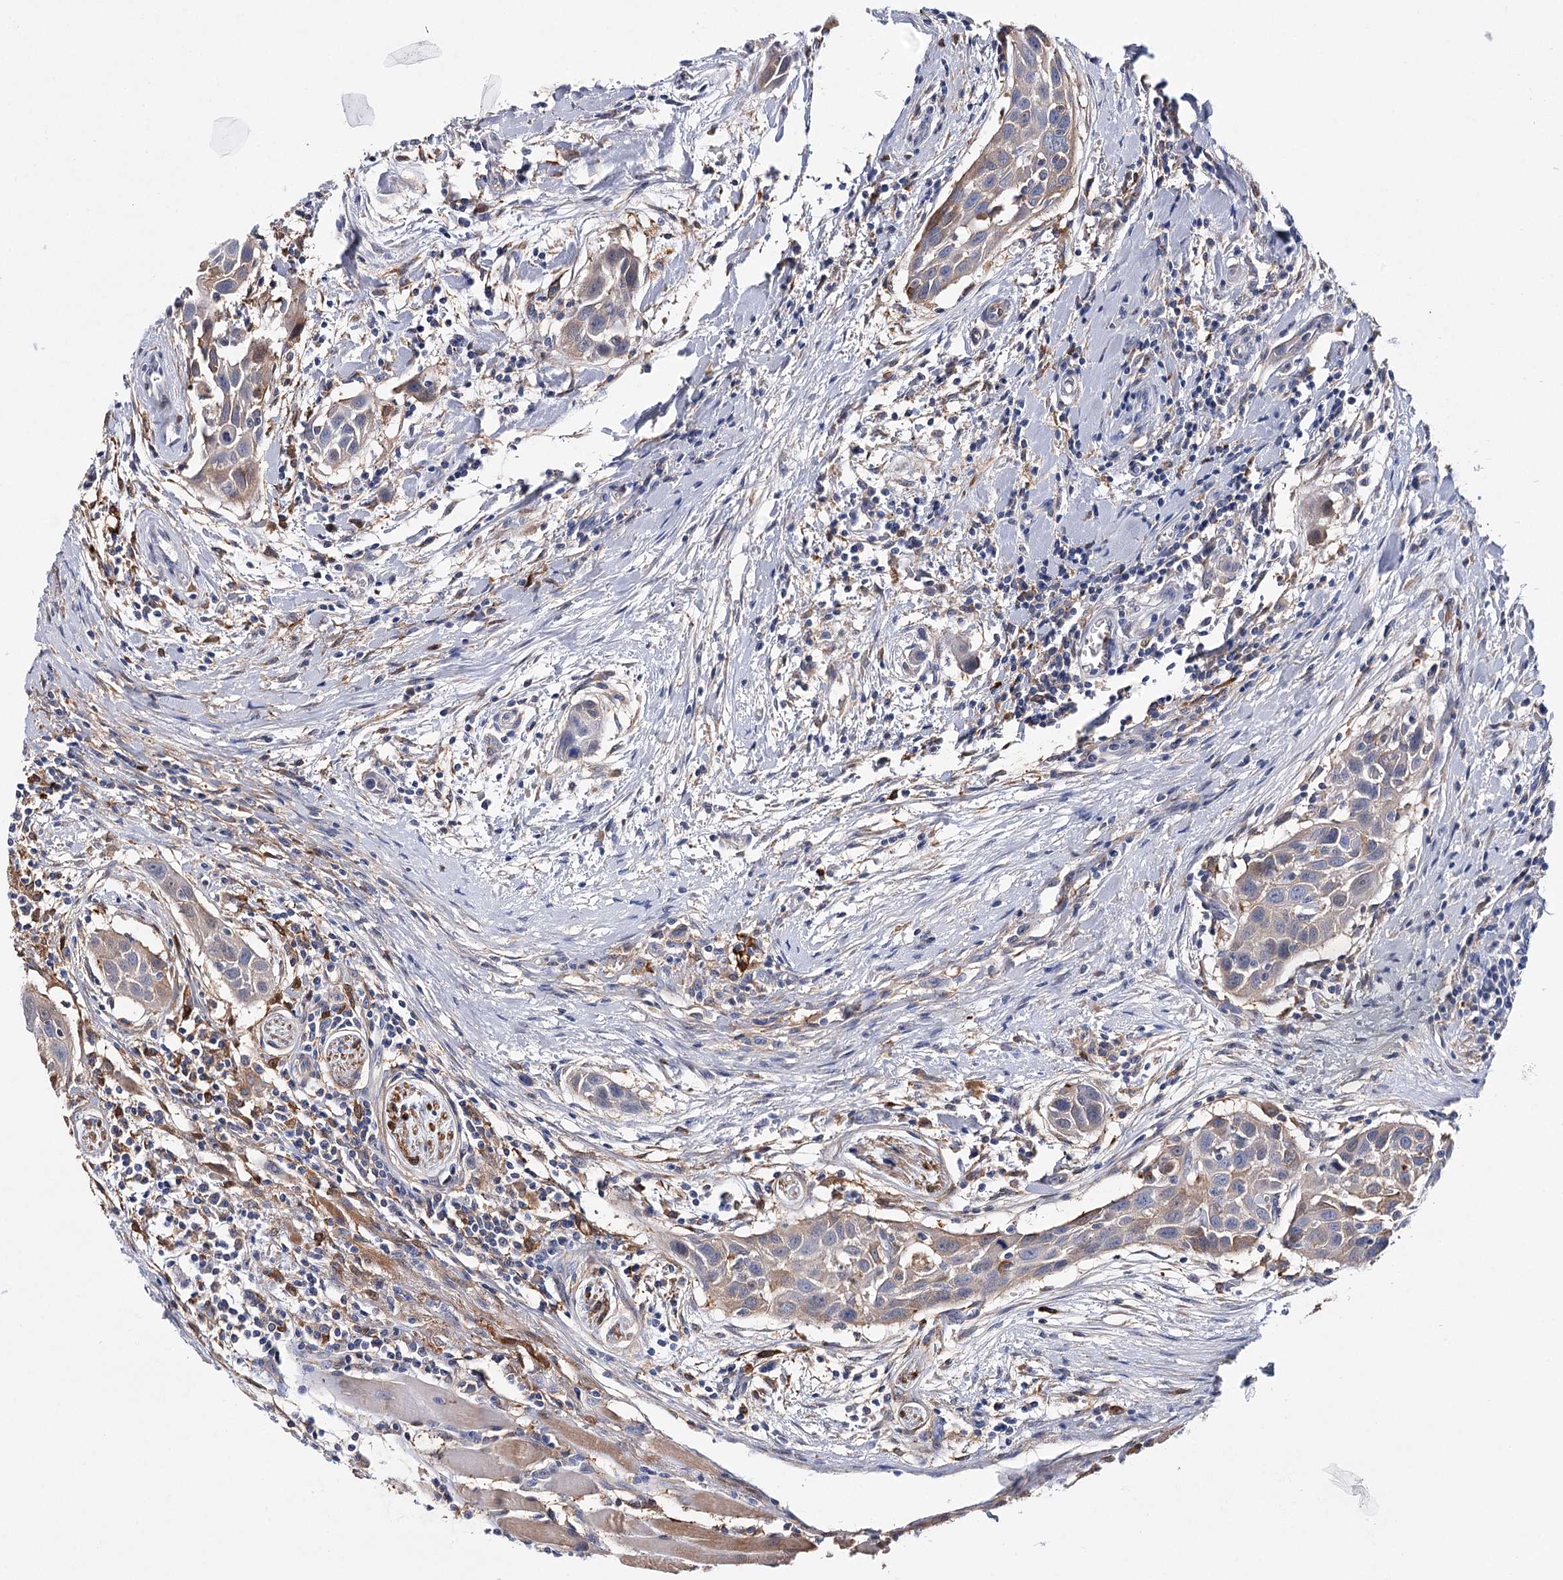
{"staining": {"intensity": "moderate", "quantity": "25%-75%", "location": "cytoplasmic/membranous"}, "tissue": "head and neck cancer", "cell_type": "Tumor cells", "image_type": "cancer", "snomed": [{"axis": "morphology", "description": "Squamous cell carcinoma, NOS"}, {"axis": "topography", "description": "Oral tissue"}, {"axis": "topography", "description": "Head-Neck"}], "caption": "A photomicrograph showing moderate cytoplasmic/membranous positivity in approximately 25%-75% of tumor cells in head and neck cancer (squamous cell carcinoma), as visualized by brown immunohistochemical staining.", "gene": "CFAP46", "patient": {"sex": "female", "age": 50}}